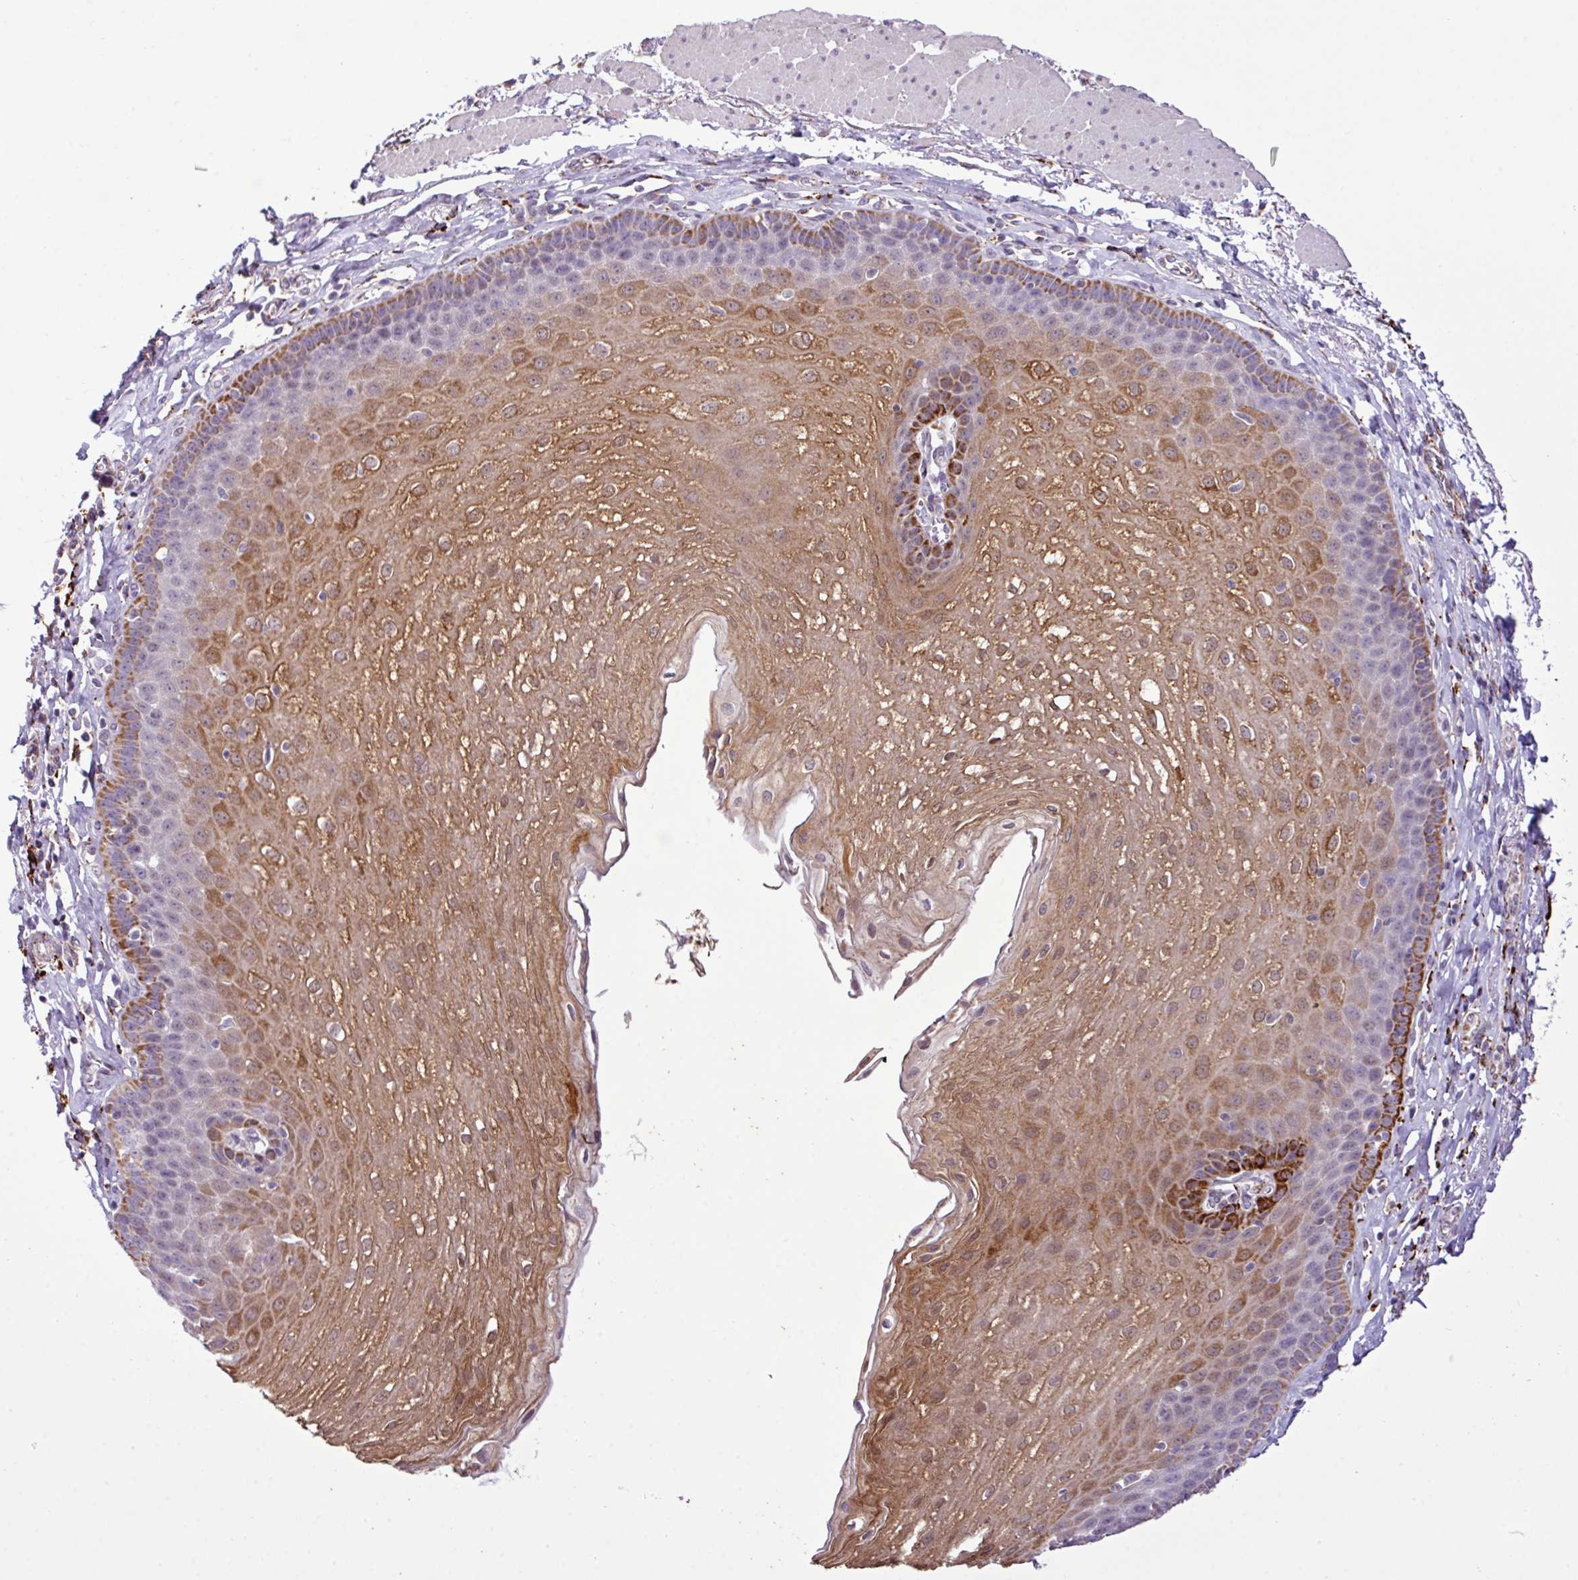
{"staining": {"intensity": "moderate", "quantity": "25%-75%", "location": "cytoplasmic/membranous"}, "tissue": "esophagus", "cell_type": "Squamous epithelial cells", "image_type": "normal", "snomed": [{"axis": "morphology", "description": "Normal tissue, NOS"}, {"axis": "topography", "description": "Esophagus"}], "caption": "Immunohistochemical staining of benign human esophagus demonstrates medium levels of moderate cytoplasmic/membranous staining in approximately 25%-75% of squamous epithelial cells. (IHC, brightfield microscopy, high magnification).", "gene": "SGPP1", "patient": {"sex": "female", "age": 81}}